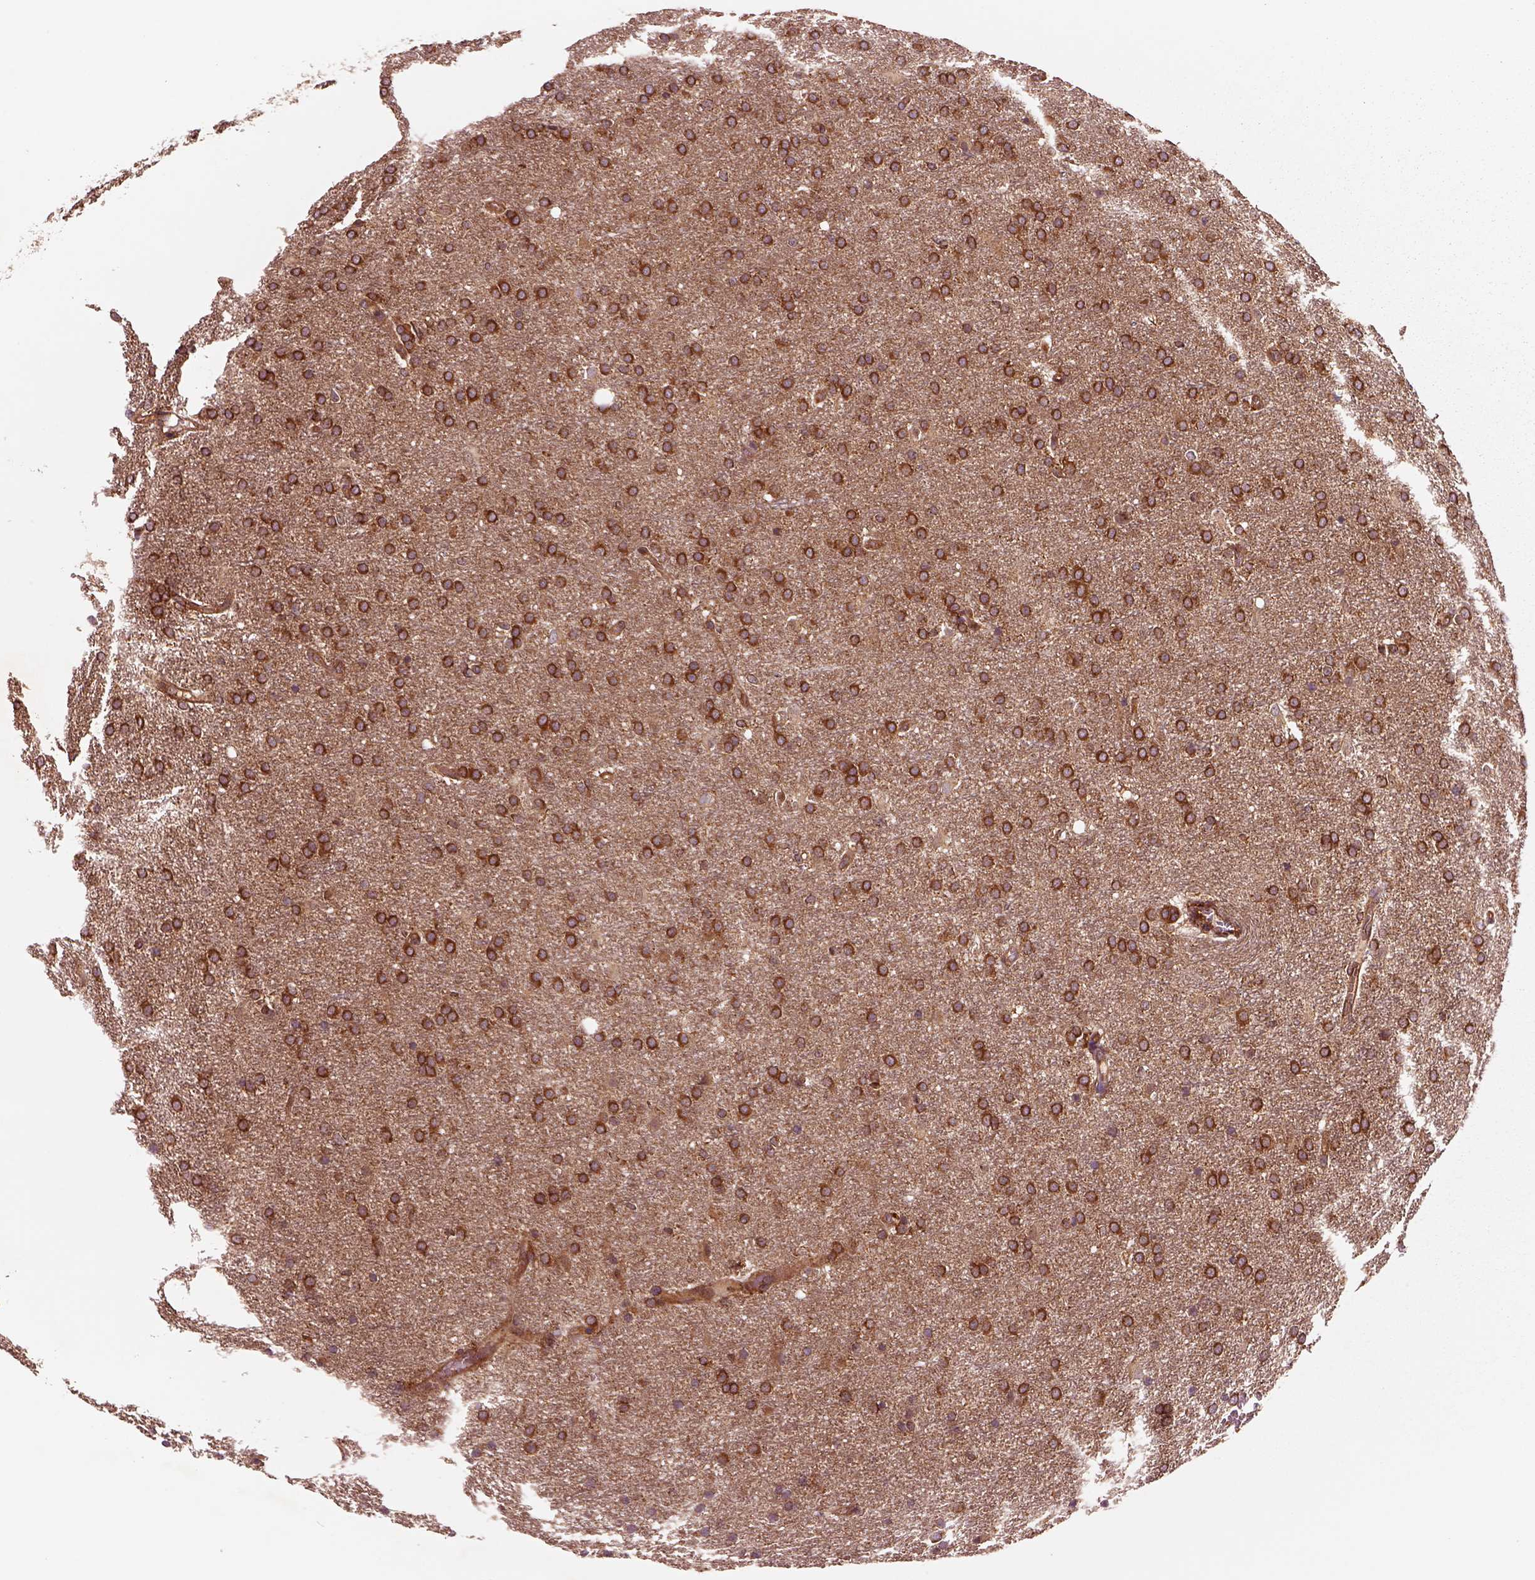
{"staining": {"intensity": "strong", "quantity": ">75%", "location": "cytoplasmic/membranous"}, "tissue": "glioma", "cell_type": "Tumor cells", "image_type": "cancer", "snomed": [{"axis": "morphology", "description": "Glioma, malignant, Low grade"}, {"axis": "topography", "description": "Brain"}], "caption": "An image showing strong cytoplasmic/membranous staining in about >75% of tumor cells in malignant glioma (low-grade), as visualized by brown immunohistochemical staining.", "gene": "WASHC2A", "patient": {"sex": "female", "age": 32}}